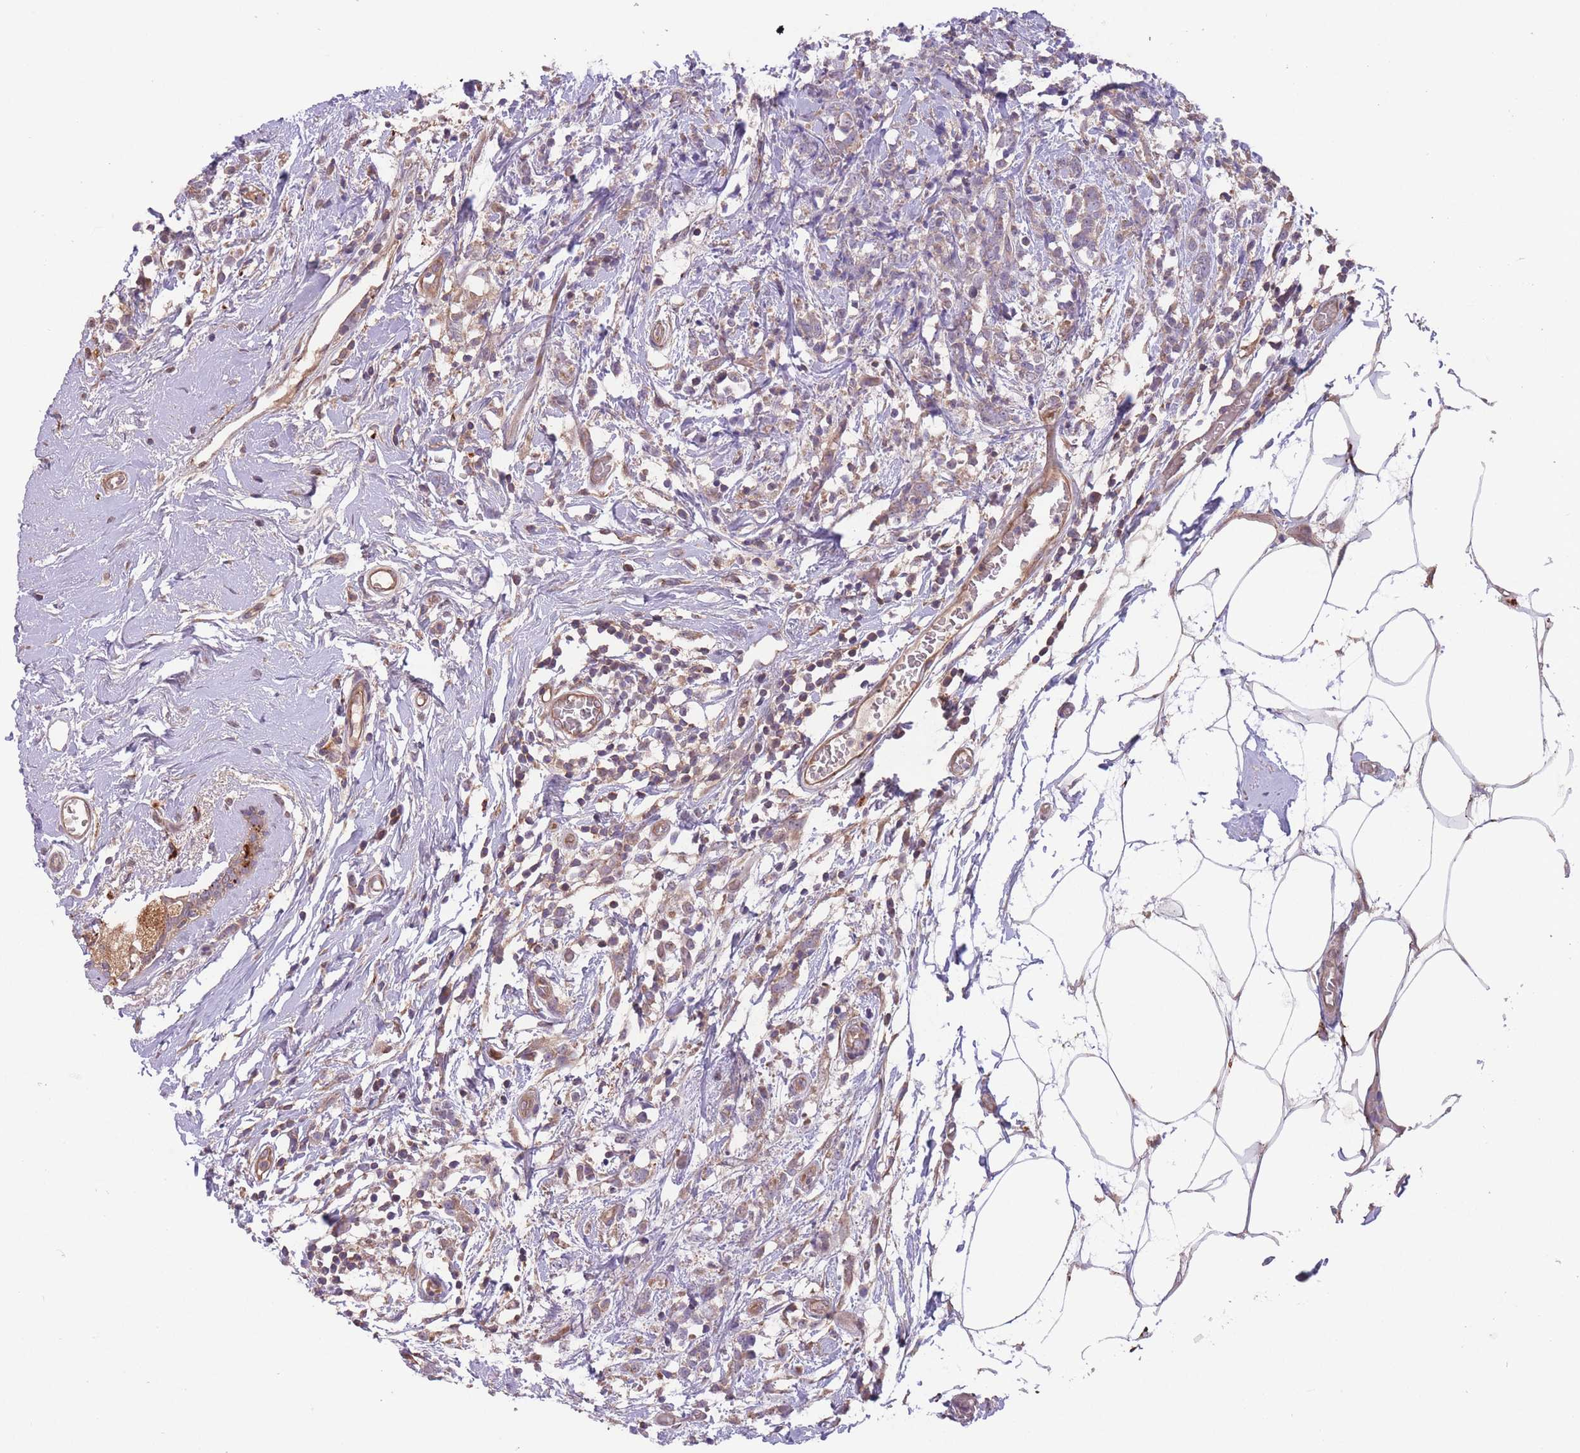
{"staining": {"intensity": "weak", "quantity": ">75%", "location": "cytoplasmic/membranous"}, "tissue": "breast cancer", "cell_type": "Tumor cells", "image_type": "cancer", "snomed": [{"axis": "morphology", "description": "Lobular carcinoma"}, {"axis": "topography", "description": "Breast"}], "caption": "This image exhibits immunohistochemistry (IHC) staining of human breast cancer (lobular carcinoma), with low weak cytoplasmic/membranous positivity in about >75% of tumor cells.", "gene": "ITPKC", "patient": {"sex": "female", "age": 58}}